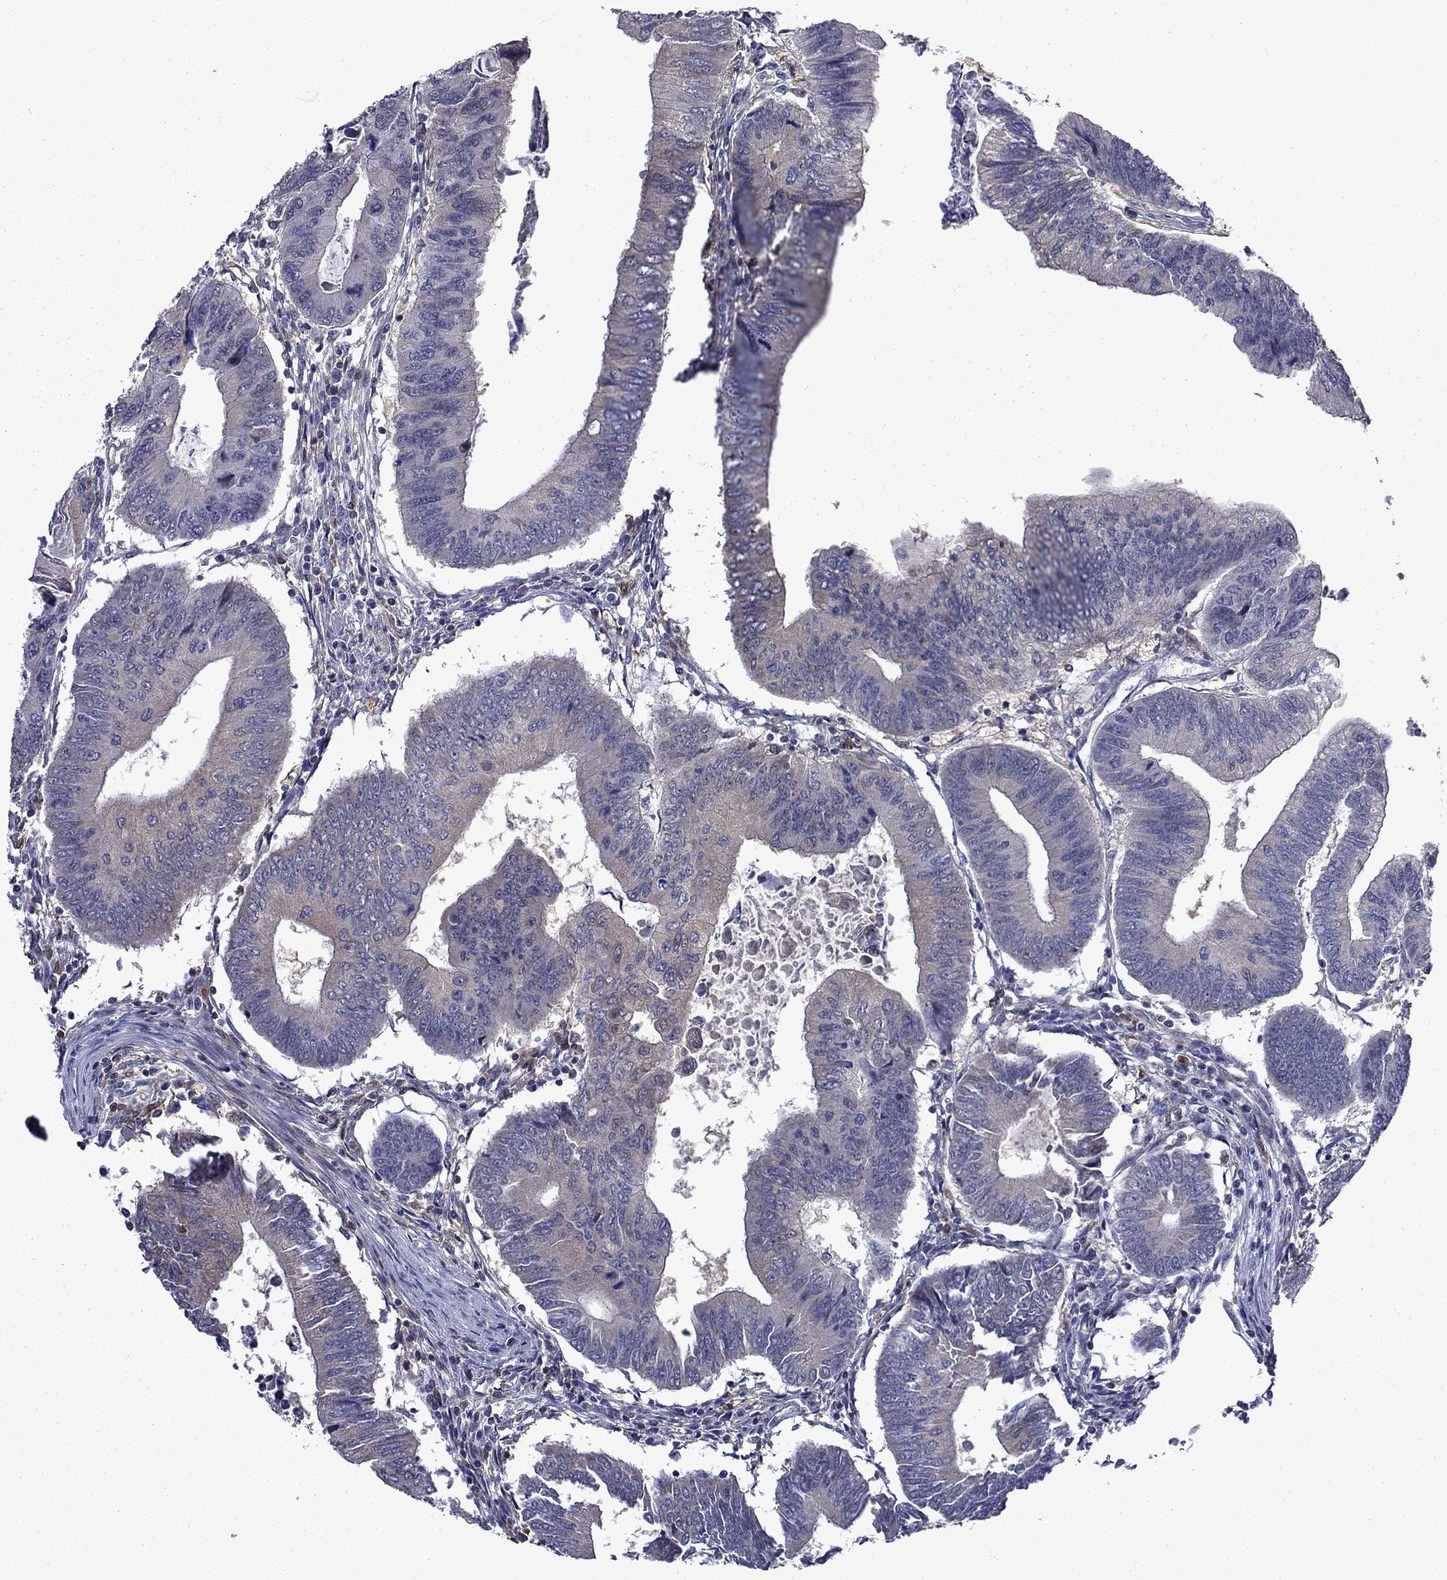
{"staining": {"intensity": "negative", "quantity": "none", "location": "none"}, "tissue": "colorectal cancer", "cell_type": "Tumor cells", "image_type": "cancer", "snomed": [{"axis": "morphology", "description": "Adenocarcinoma, NOS"}, {"axis": "topography", "description": "Colon"}], "caption": "DAB (3,3'-diaminobenzidine) immunohistochemical staining of human colorectal cancer demonstrates no significant positivity in tumor cells.", "gene": "TPMT", "patient": {"sex": "male", "age": 53}}